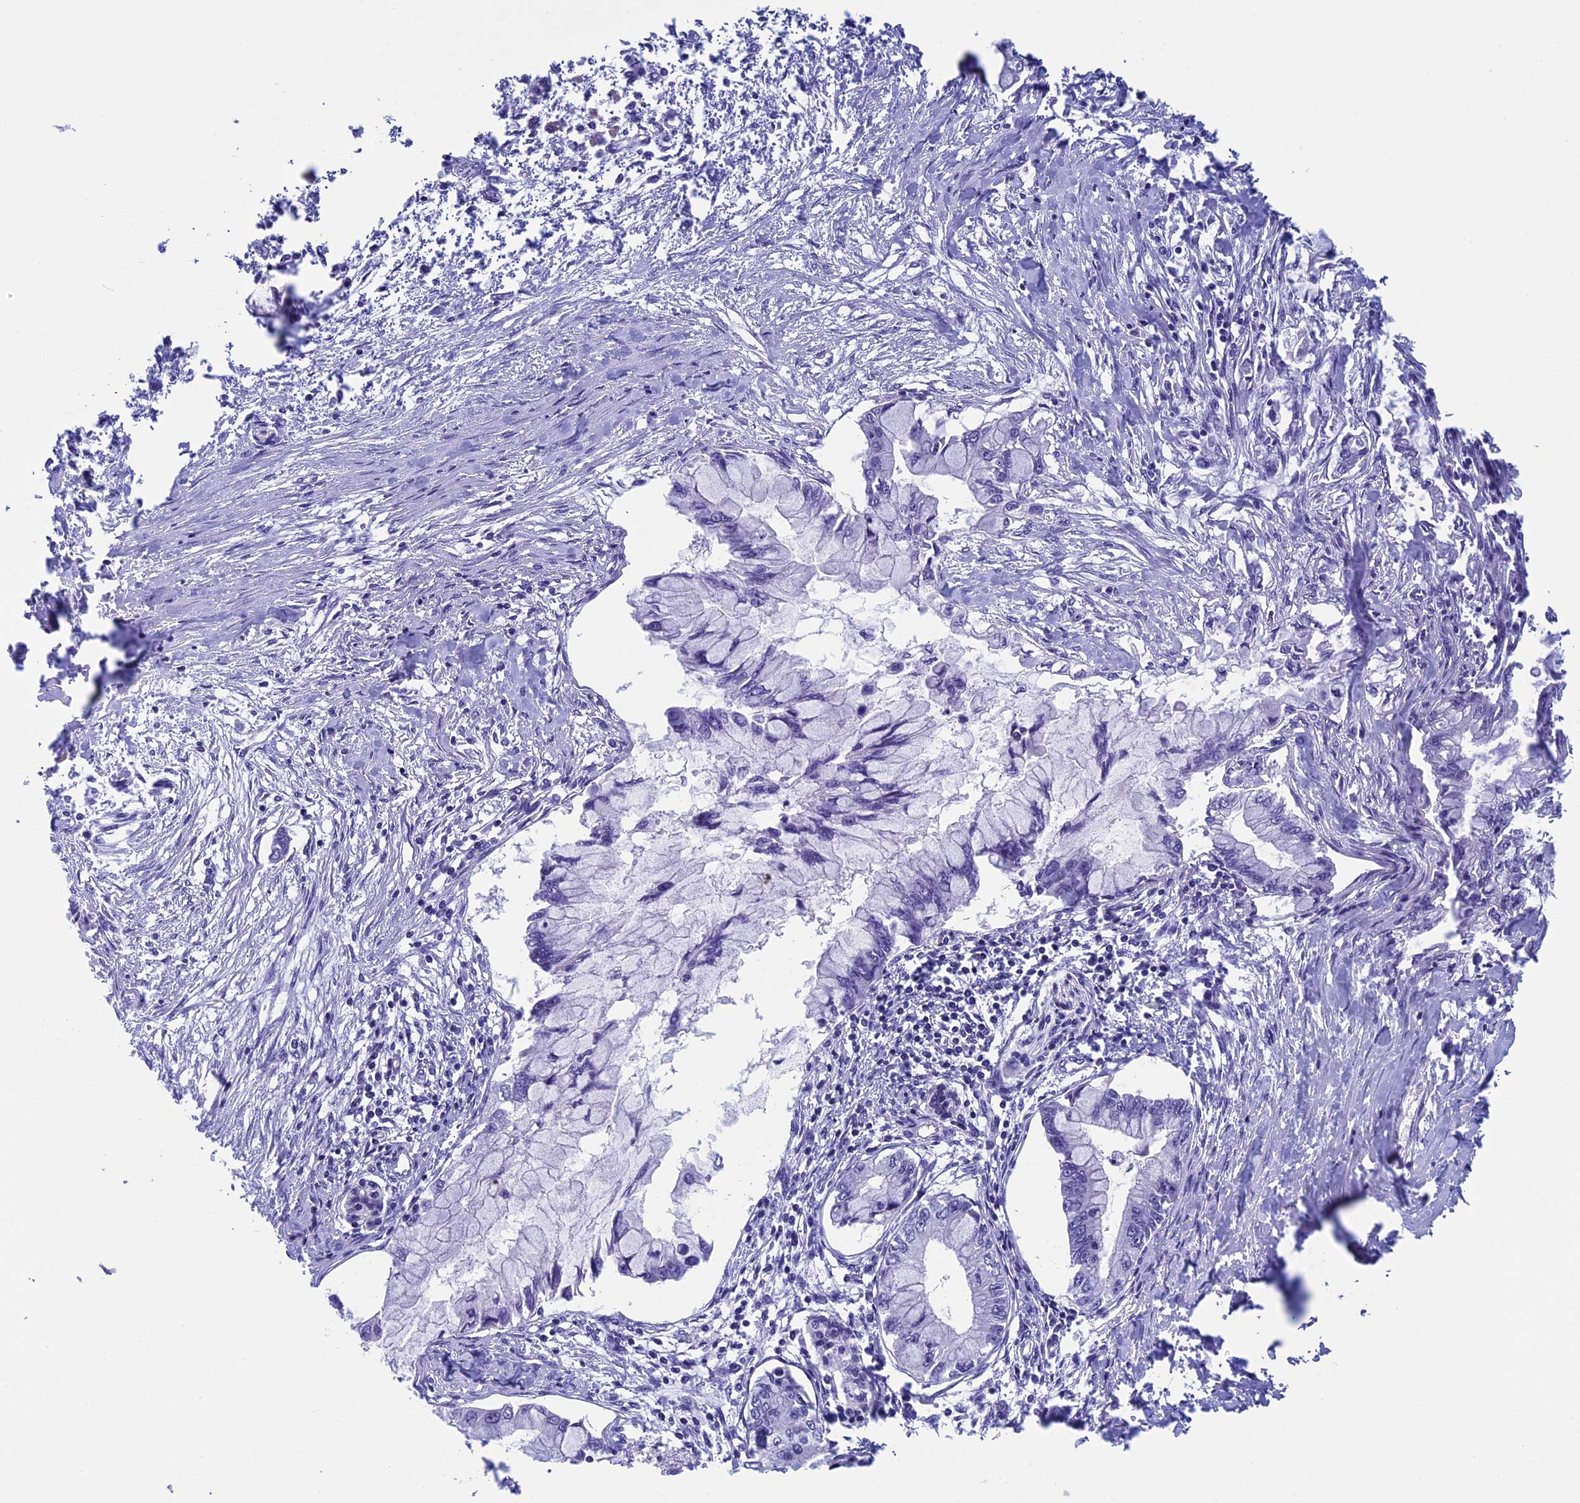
{"staining": {"intensity": "negative", "quantity": "none", "location": "none"}, "tissue": "pancreatic cancer", "cell_type": "Tumor cells", "image_type": "cancer", "snomed": [{"axis": "morphology", "description": "Adenocarcinoma, NOS"}, {"axis": "topography", "description": "Pancreas"}], "caption": "IHC of pancreatic cancer displays no positivity in tumor cells. (DAB immunohistochemistry (IHC), high magnification).", "gene": "FAM169A", "patient": {"sex": "male", "age": 48}}